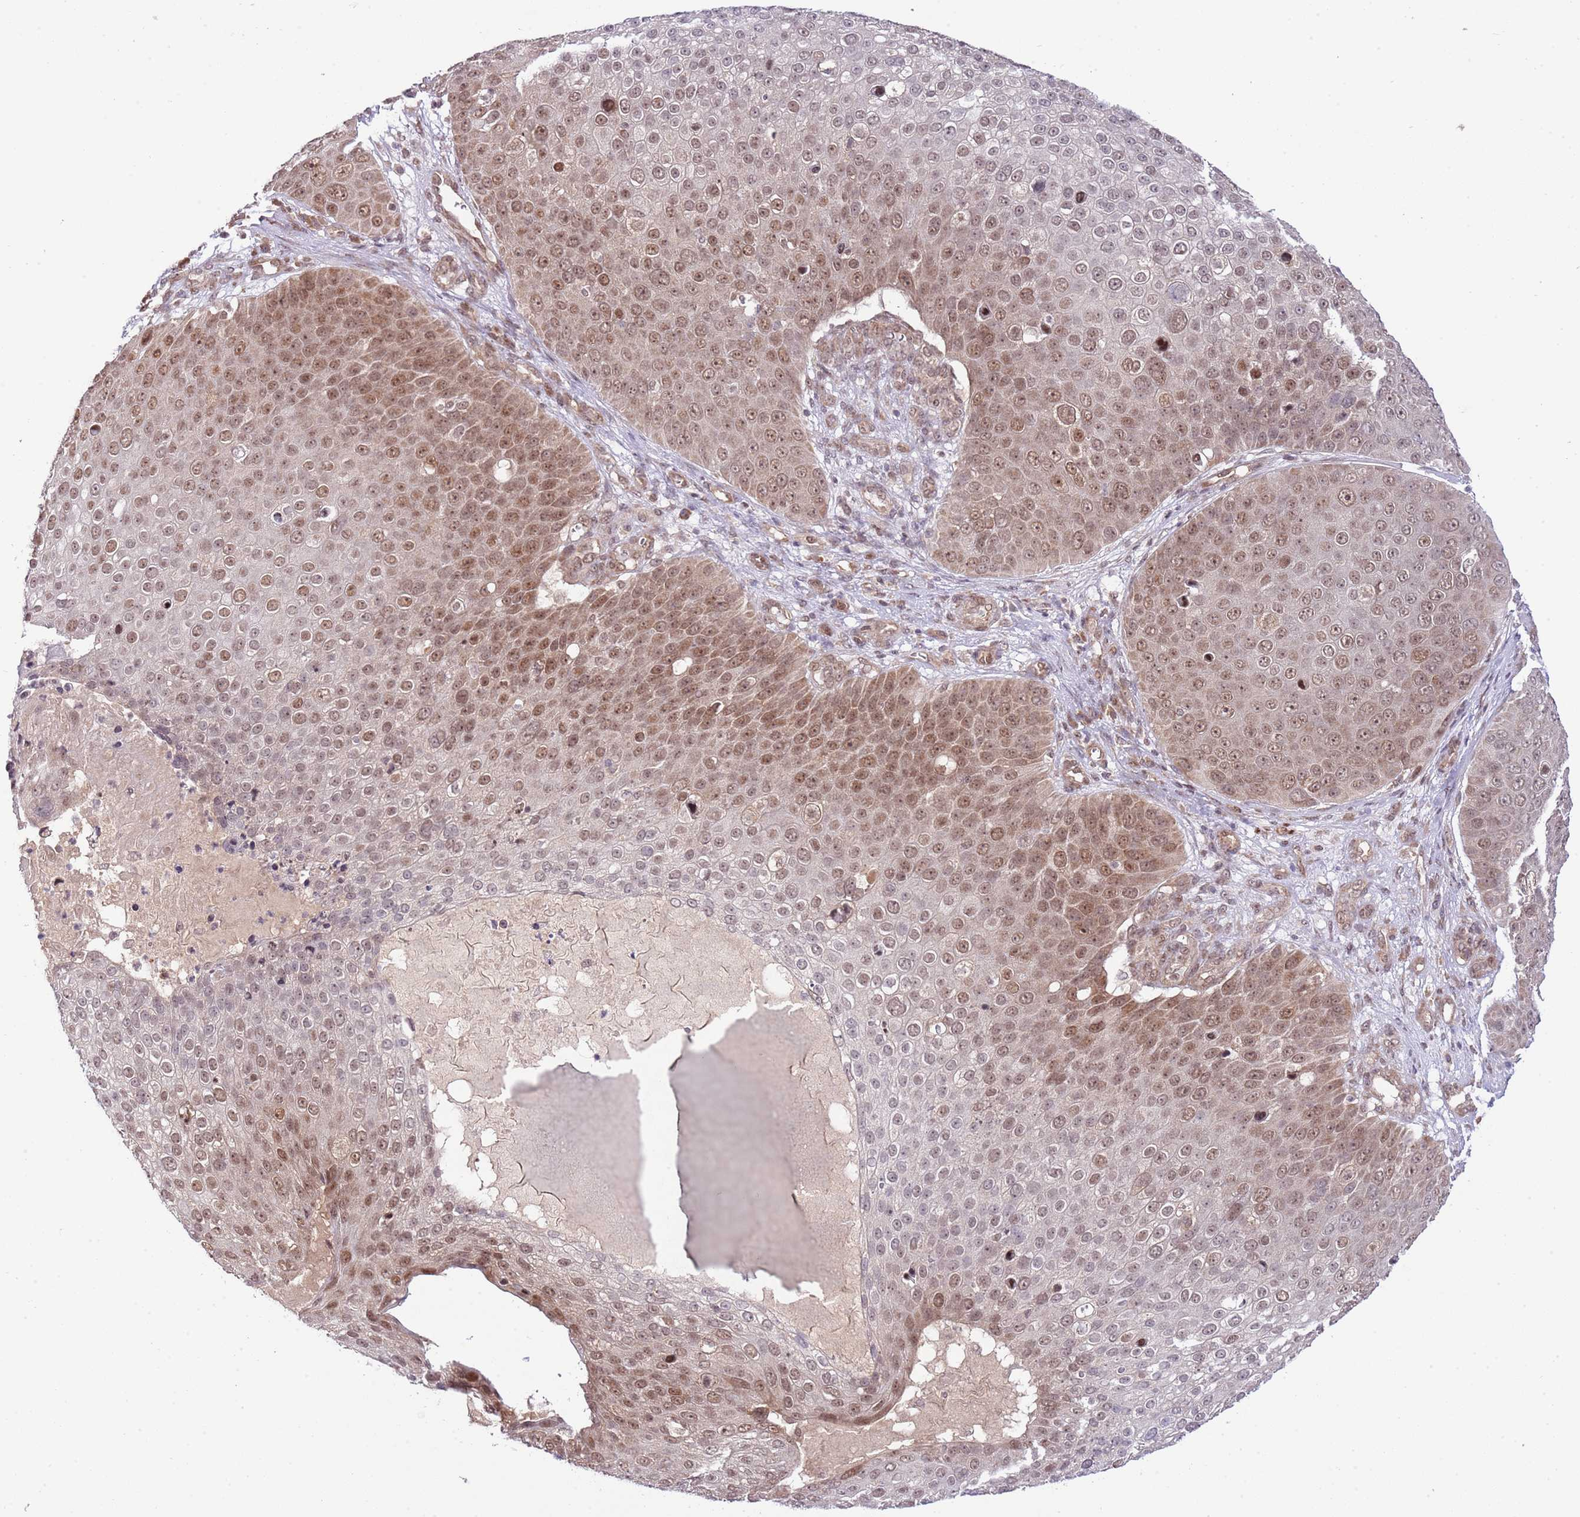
{"staining": {"intensity": "moderate", "quantity": ">75%", "location": "nuclear"}, "tissue": "skin cancer", "cell_type": "Tumor cells", "image_type": "cancer", "snomed": [{"axis": "morphology", "description": "Squamous cell carcinoma, NOS"}, {"axis": "topography", "description": "Skin"}], "caption": "A histopathology image of skin cancer stained for a protein demonstrates moderate nuclear brown staining in tumor cells. The protein is shown in brown color, while the nuclei are stained blue.", "gene": "CHD1", "patient": {"sex": "male", "age": 71}}